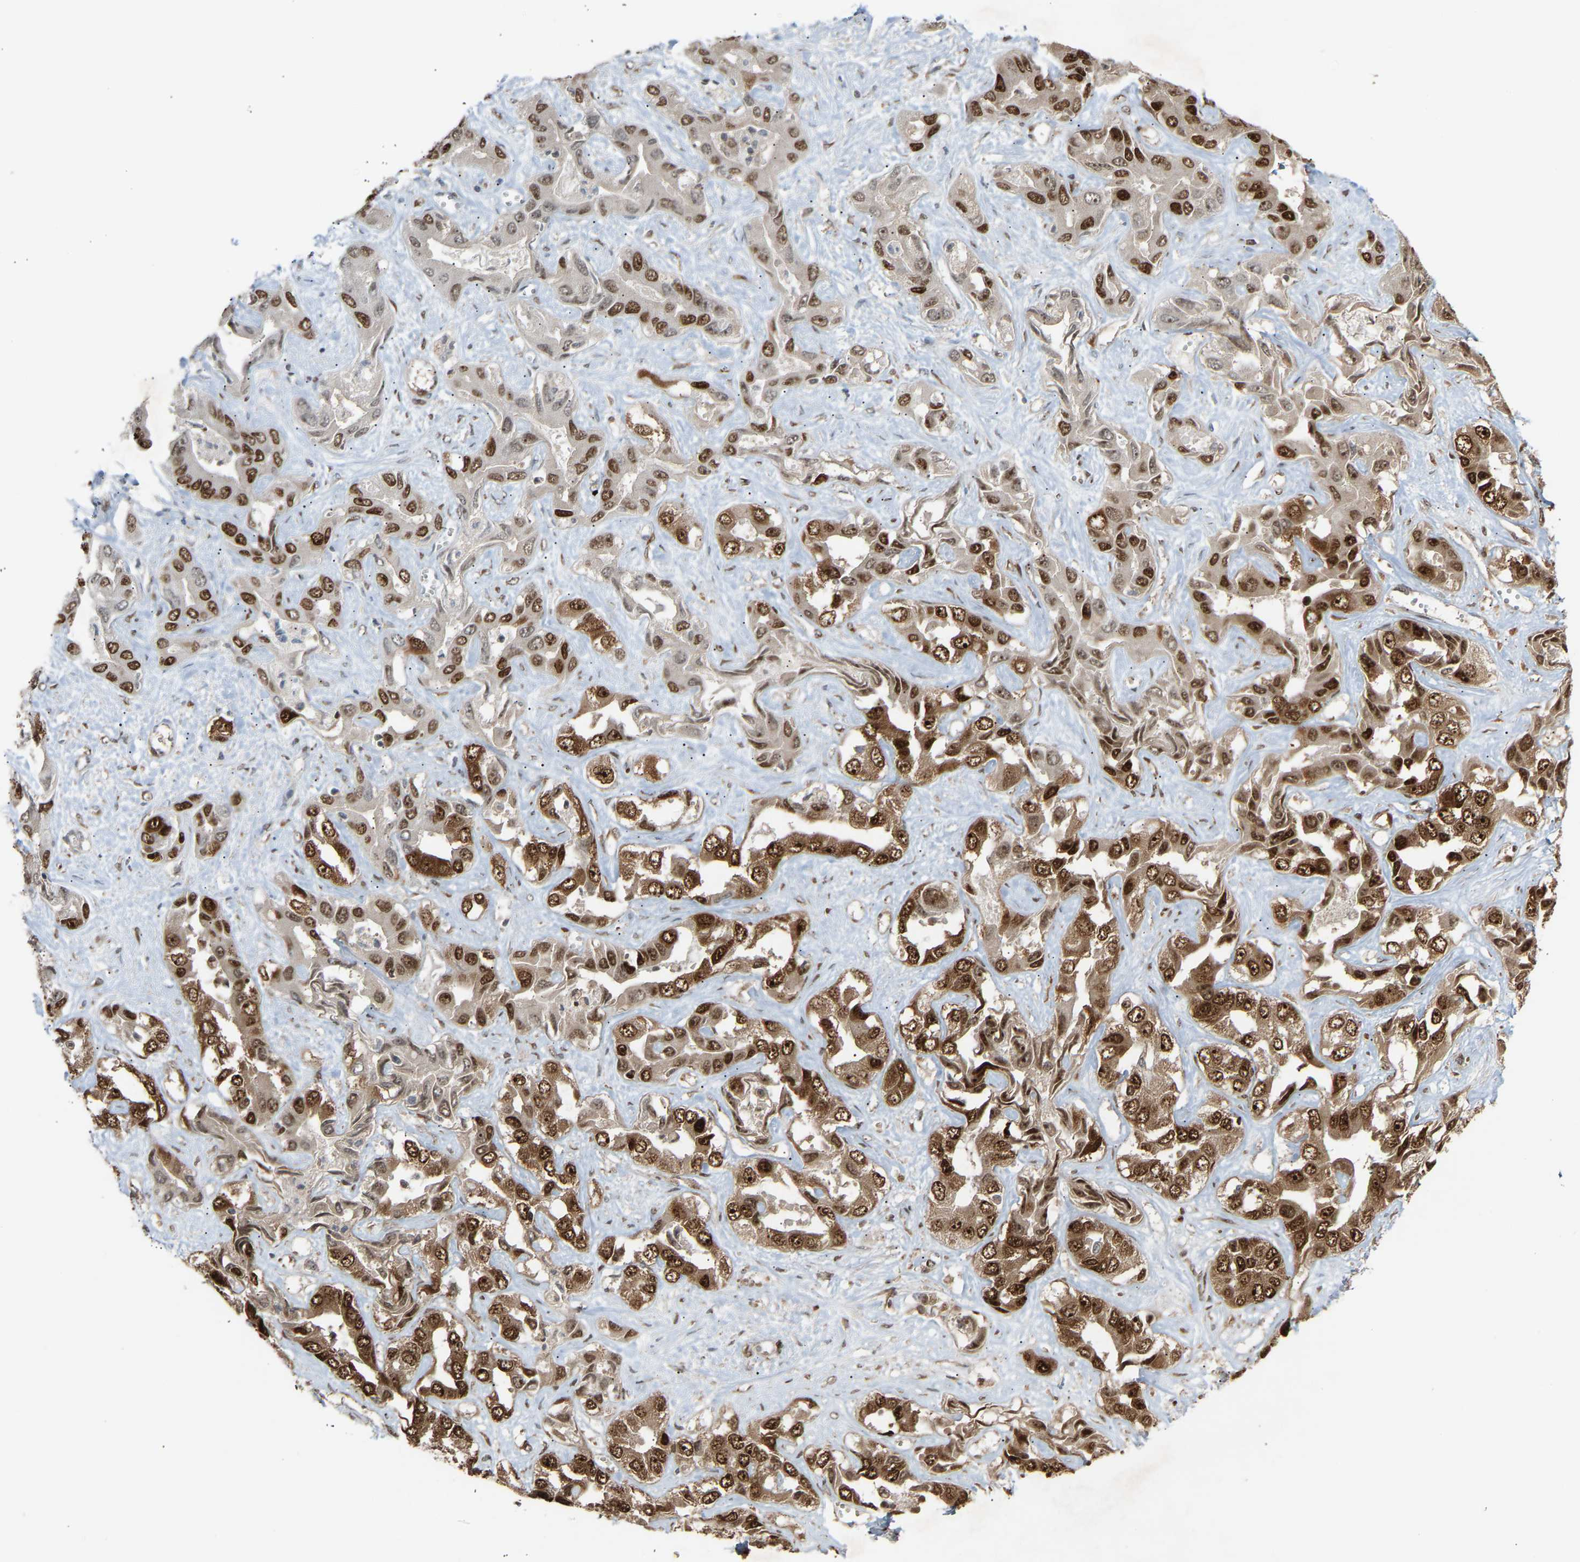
{"staining": {"intensity": "strong", "quantity": ">75%", "location": "cytoplasmic/membranous,nuclear"}, "tissue": "liver cancer", "cell_type": "Tumor cells", "image_type": "cancer", "snomed": [{"axis": "morphology", "description": "Cholangiocarcinoma"}, {"axis": "topography", "description": "Liver"}], "caption": "Liver cancer stained with immunohistochemistry demonstrates strong cytoplasmic/membranous and nuclear staining in approximately >75% of tumor cells.", "gene": "ALYREF", "patient": {"sex": "female", "age": 52}}